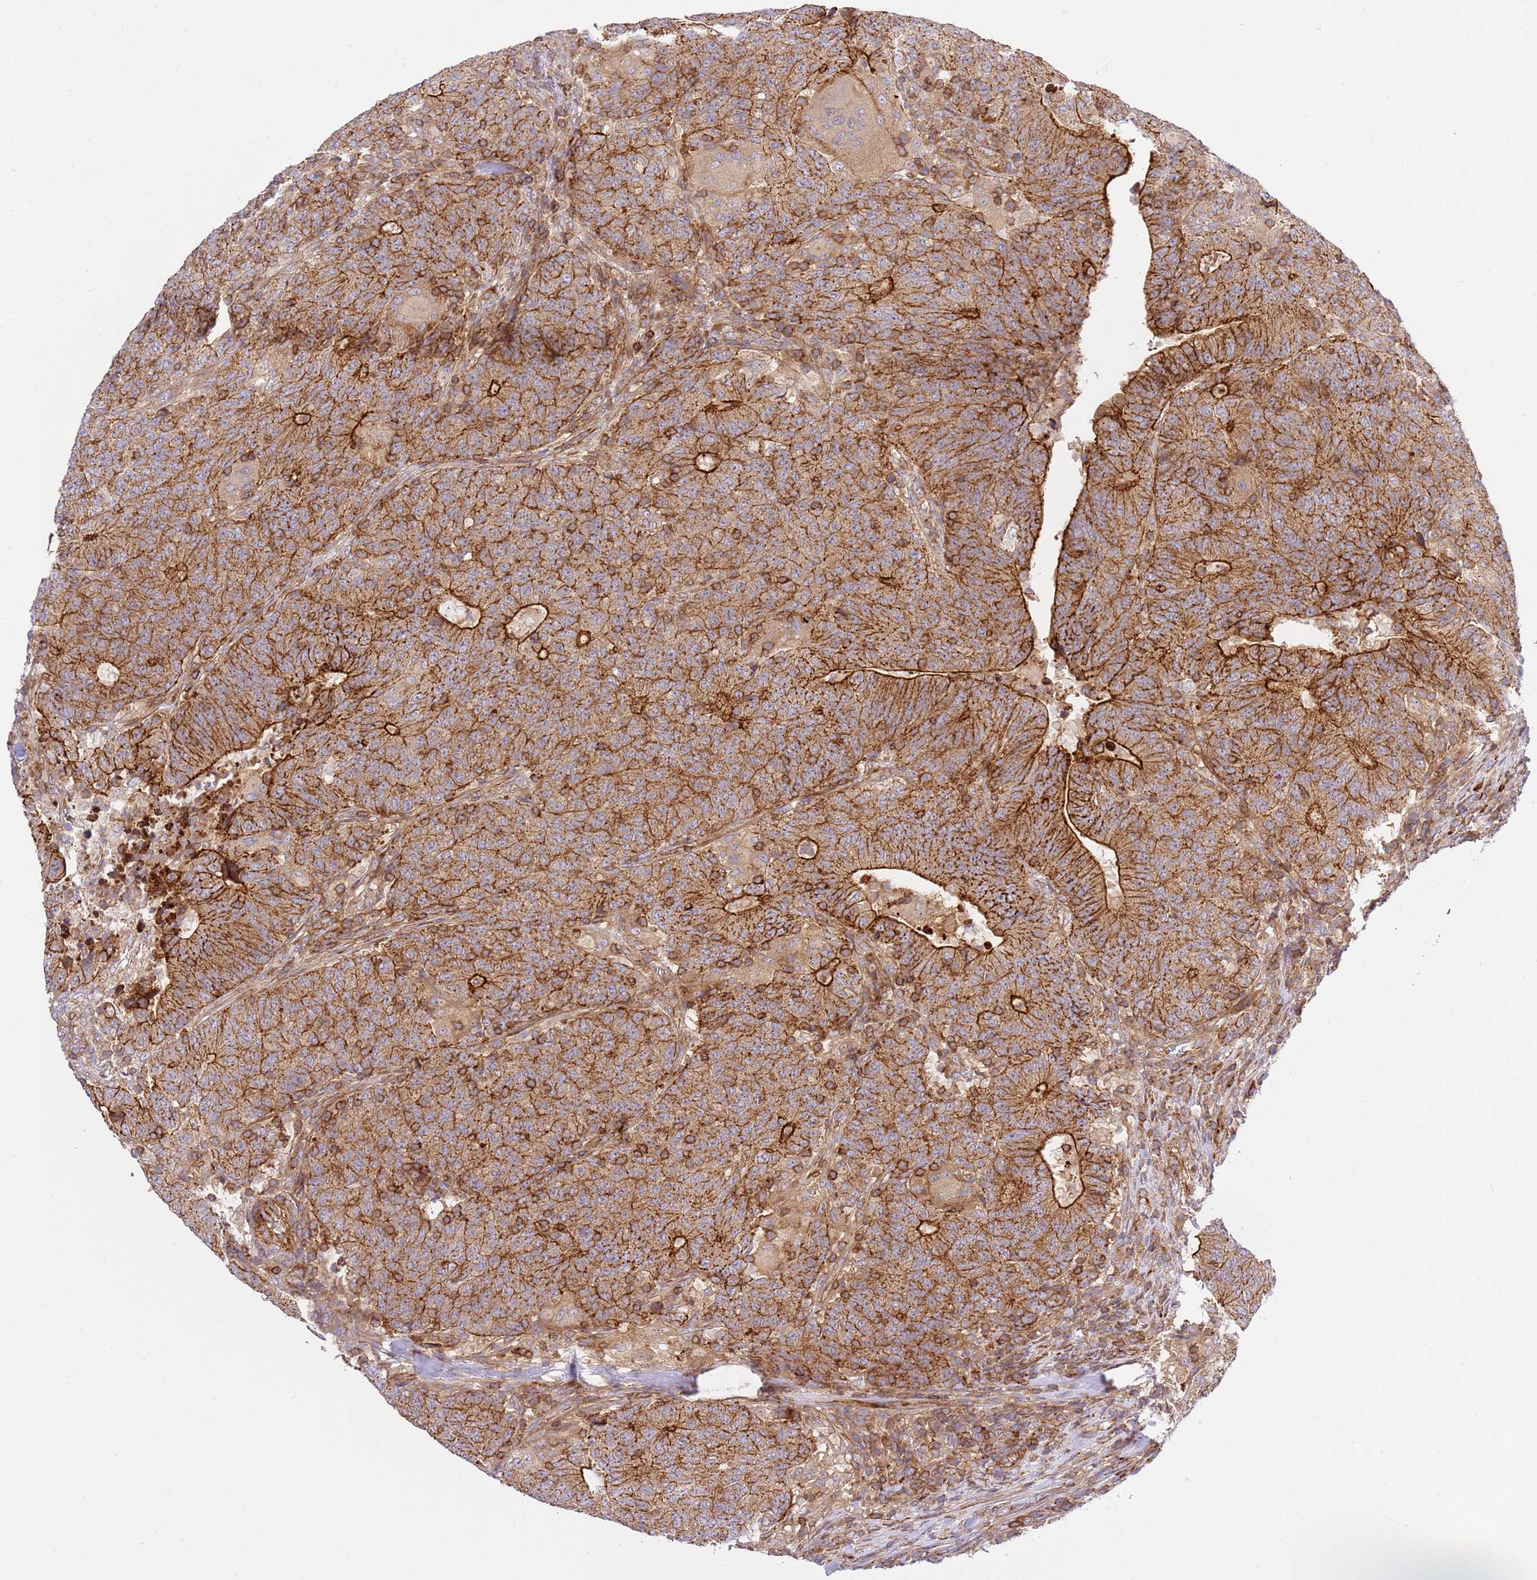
{"staining": {"intensity": "strong", "quantity": ">75%", "location": "cytoplasmic/membranous"}, "tissue": "colorectal cancer", "cell_type": "Tumor cells", "image_type": "cancer", "snomed": [{"axis": "morphology", "description": "Adenocarcinoma, NOS"}, {"axis": "topography", "description": "Colon"}], "caption": "IHC histopathology image of neoplastic tissue: colorectal adenocarcinoma stained using IHC displays high levels of strong protein expression localized specifically in the cytoplasmic/membranous of tumor cells, appearing as a cytoplasmic/membranous brown color.", "gene": "EFCAB8", "patient": {"sex": "female", "age": 75}}